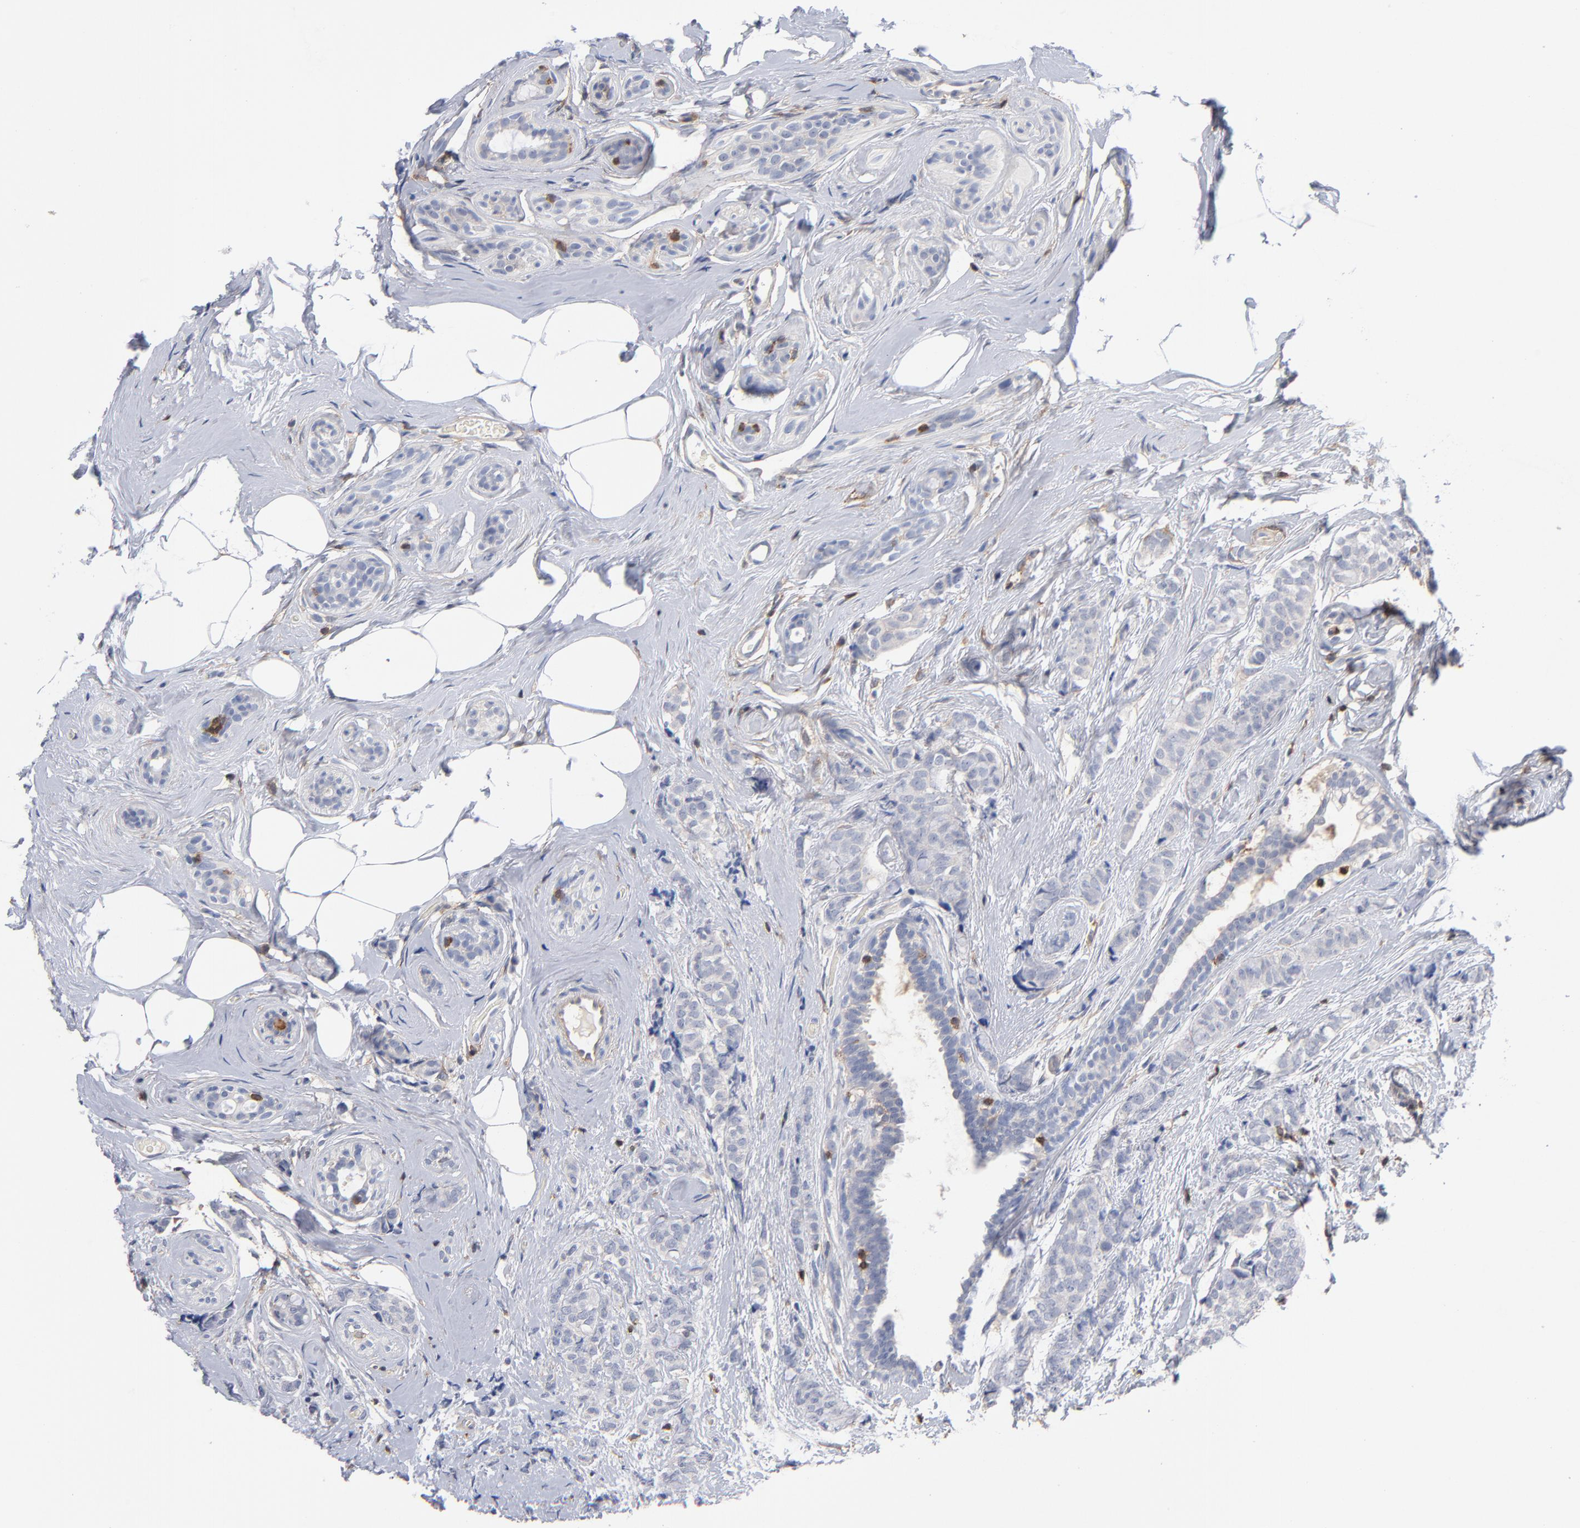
{"staining": {"intensity": "negative", "quantity": "none", "location": "none"}, "tissue": "breast cancer", "cell_type": "Tumor cells", "image_type": "cancer", "snomed": [{"axis": "morphology", "description": "Lobular carcinoma"}, {"axis": "topography", "description": "Breast"}], "caption": "Immunohistochemical staining of human lobular carcinoma (breast) demonstrates no significant expression in tumor cells.", "gene": "PDLIM2", "patient": {"sex": "female", "age": 60}}